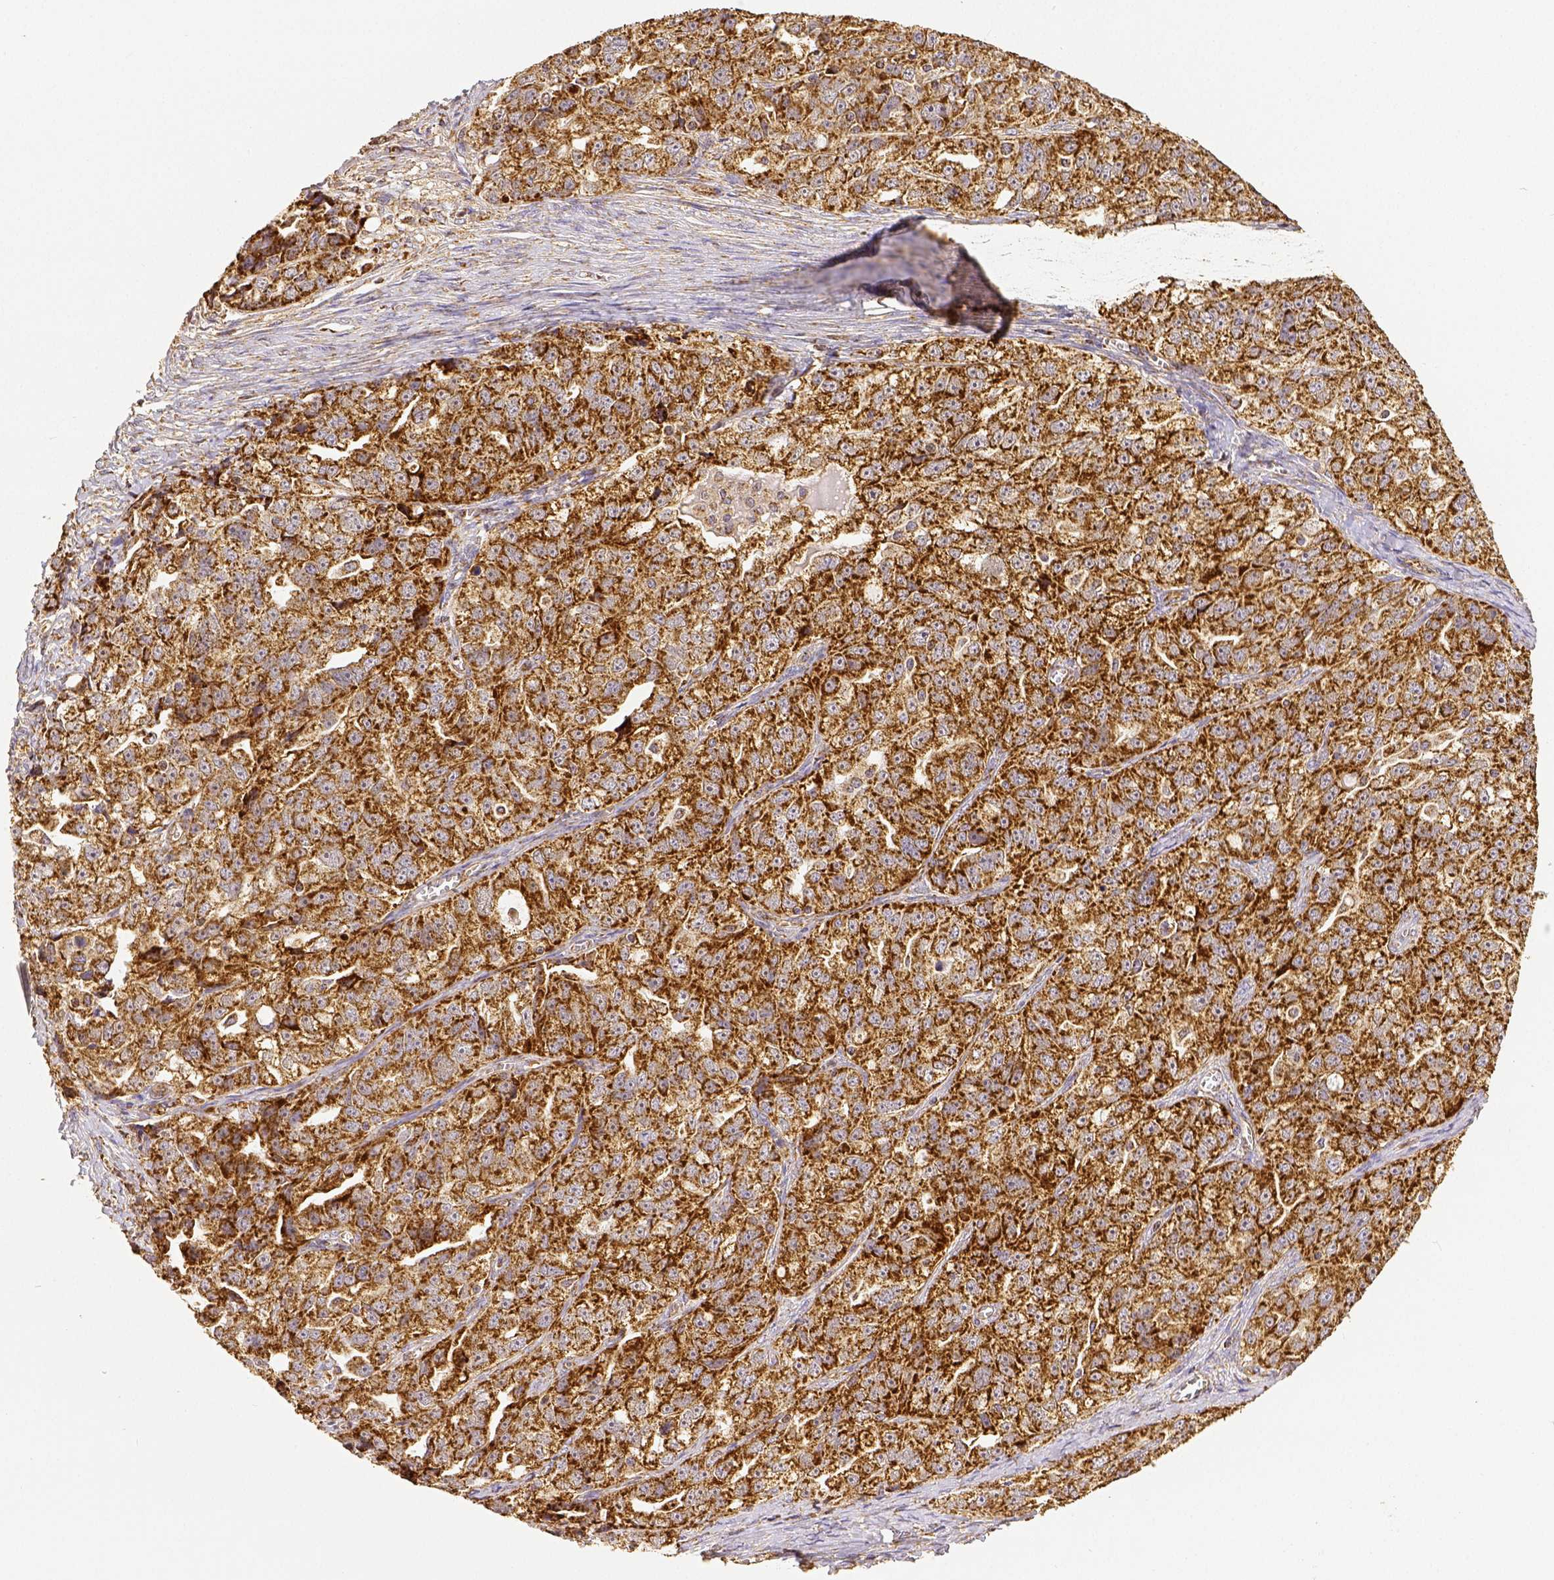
{"staining": {"intensity": "strong", "quantity": ">75%", "location": "cytoplasmic/membranous"}, "tissue": "ovarian cancer", "cell_type": "Tumor cells", "image_type": "cancer", "snomed": [{"axis": "morphology", "description": "Cystadenocarcinoma, serous, NOS"}, {"axis": "topography", "description": "Ovary"}], "caption": "Brown immunohistochemical staining in ovarian cancer exhibits strong cytoplasmic/membranous staining in approximately >75% of tumor cells.", "gene": "SDHB", "patient": {"sex": "female", "age": 51}}